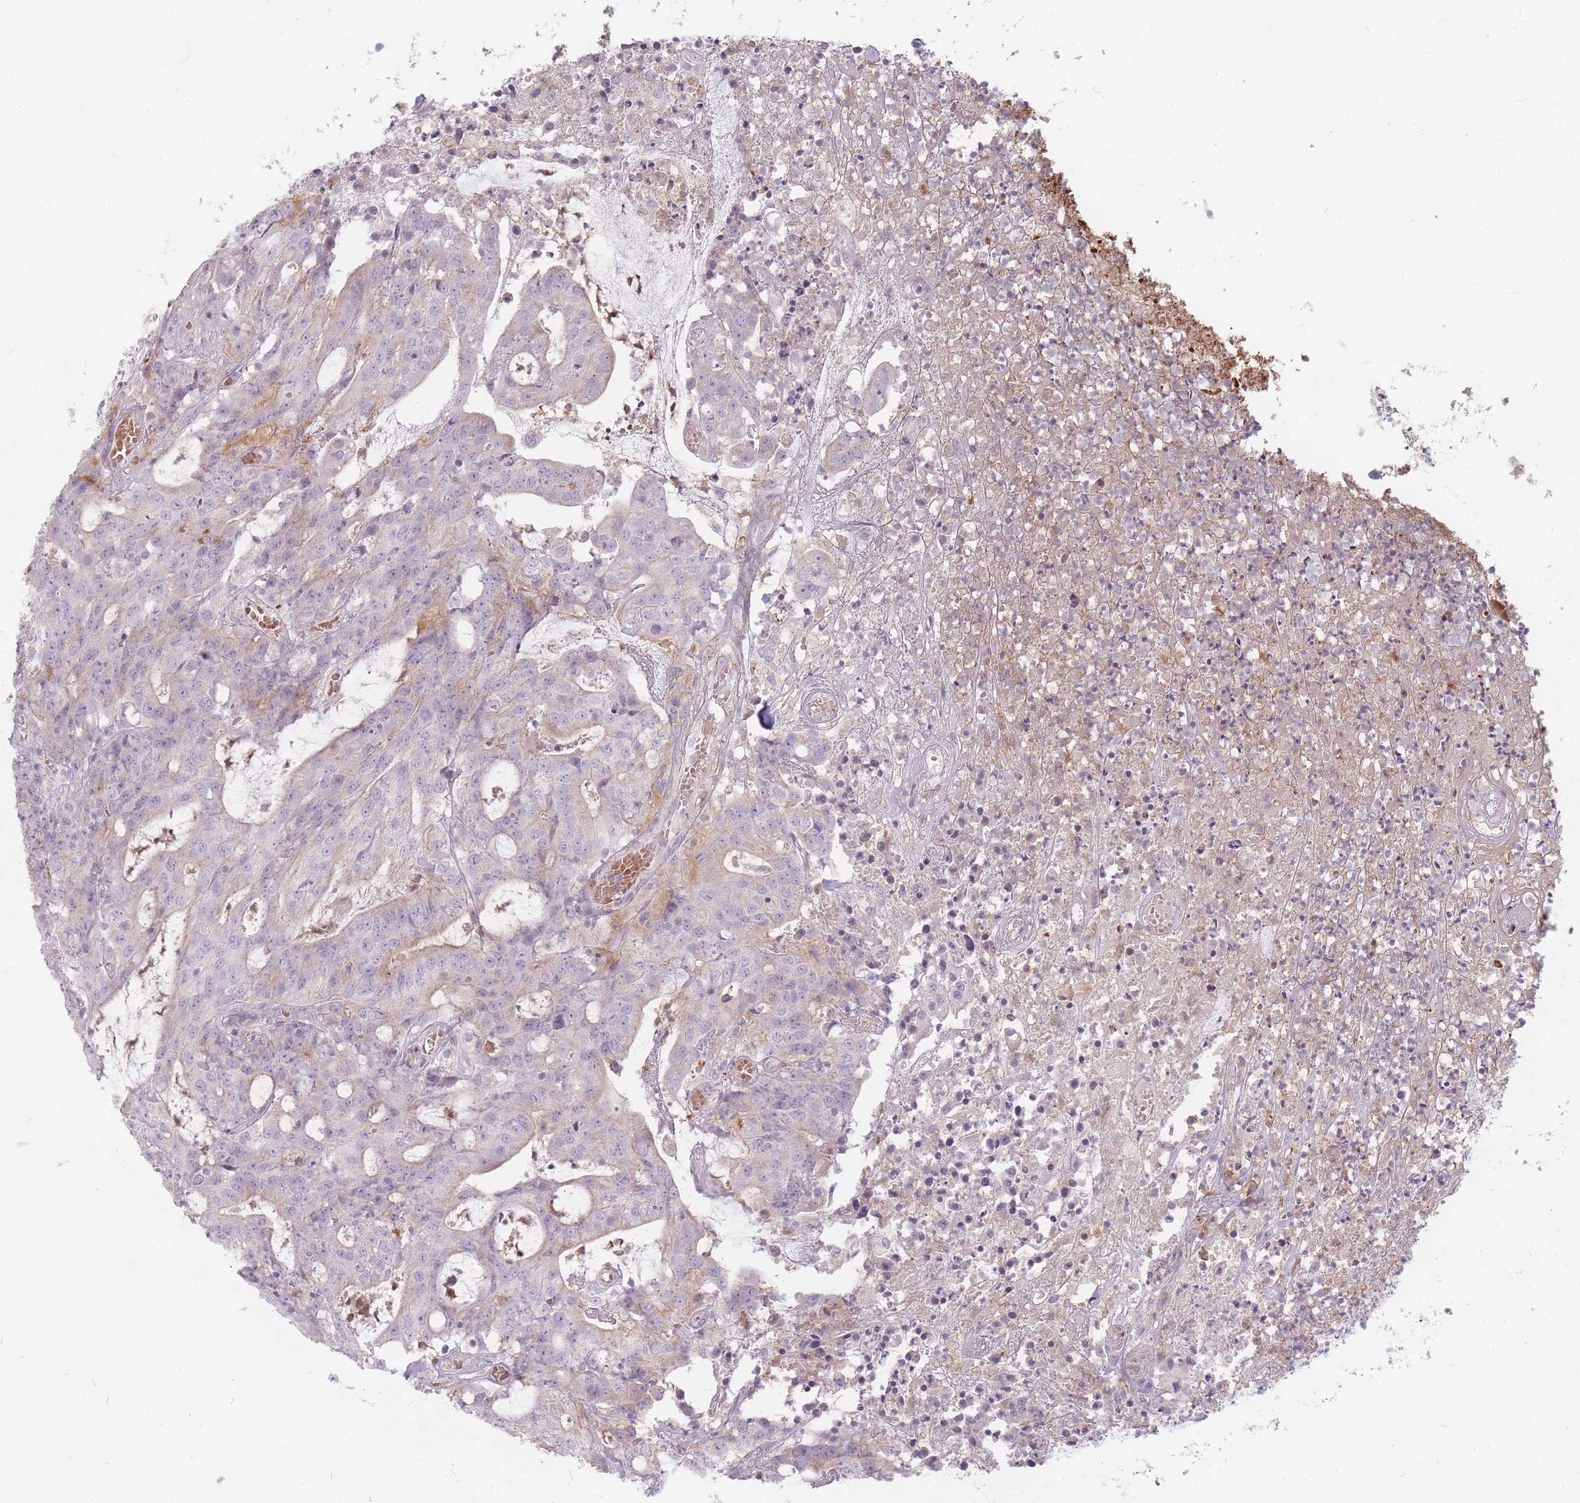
{"staining": {"intensity": "weak", "quantity": "<25%", "location": "cytoplasmic/membranous"}, "tissue": "colorectal cancer", "cell_type": "Tumor cells", "image_type": "cancer", "snomed": [{"axis": "morphology", "description": "Adenocarcinoma, NOS"}, {"axis": "topography", "description": "Colon"}], "caption": "Immunohistochemistry of human adenocarcinoma (colorectal) shows no expression in tumor cells. (Brightfield microscopy of DAB (3,3'-diaminobenzidine) IHC at high magnification).", "gene": "CHCHD7", "patient": {"sex": "male", "age": 83}}